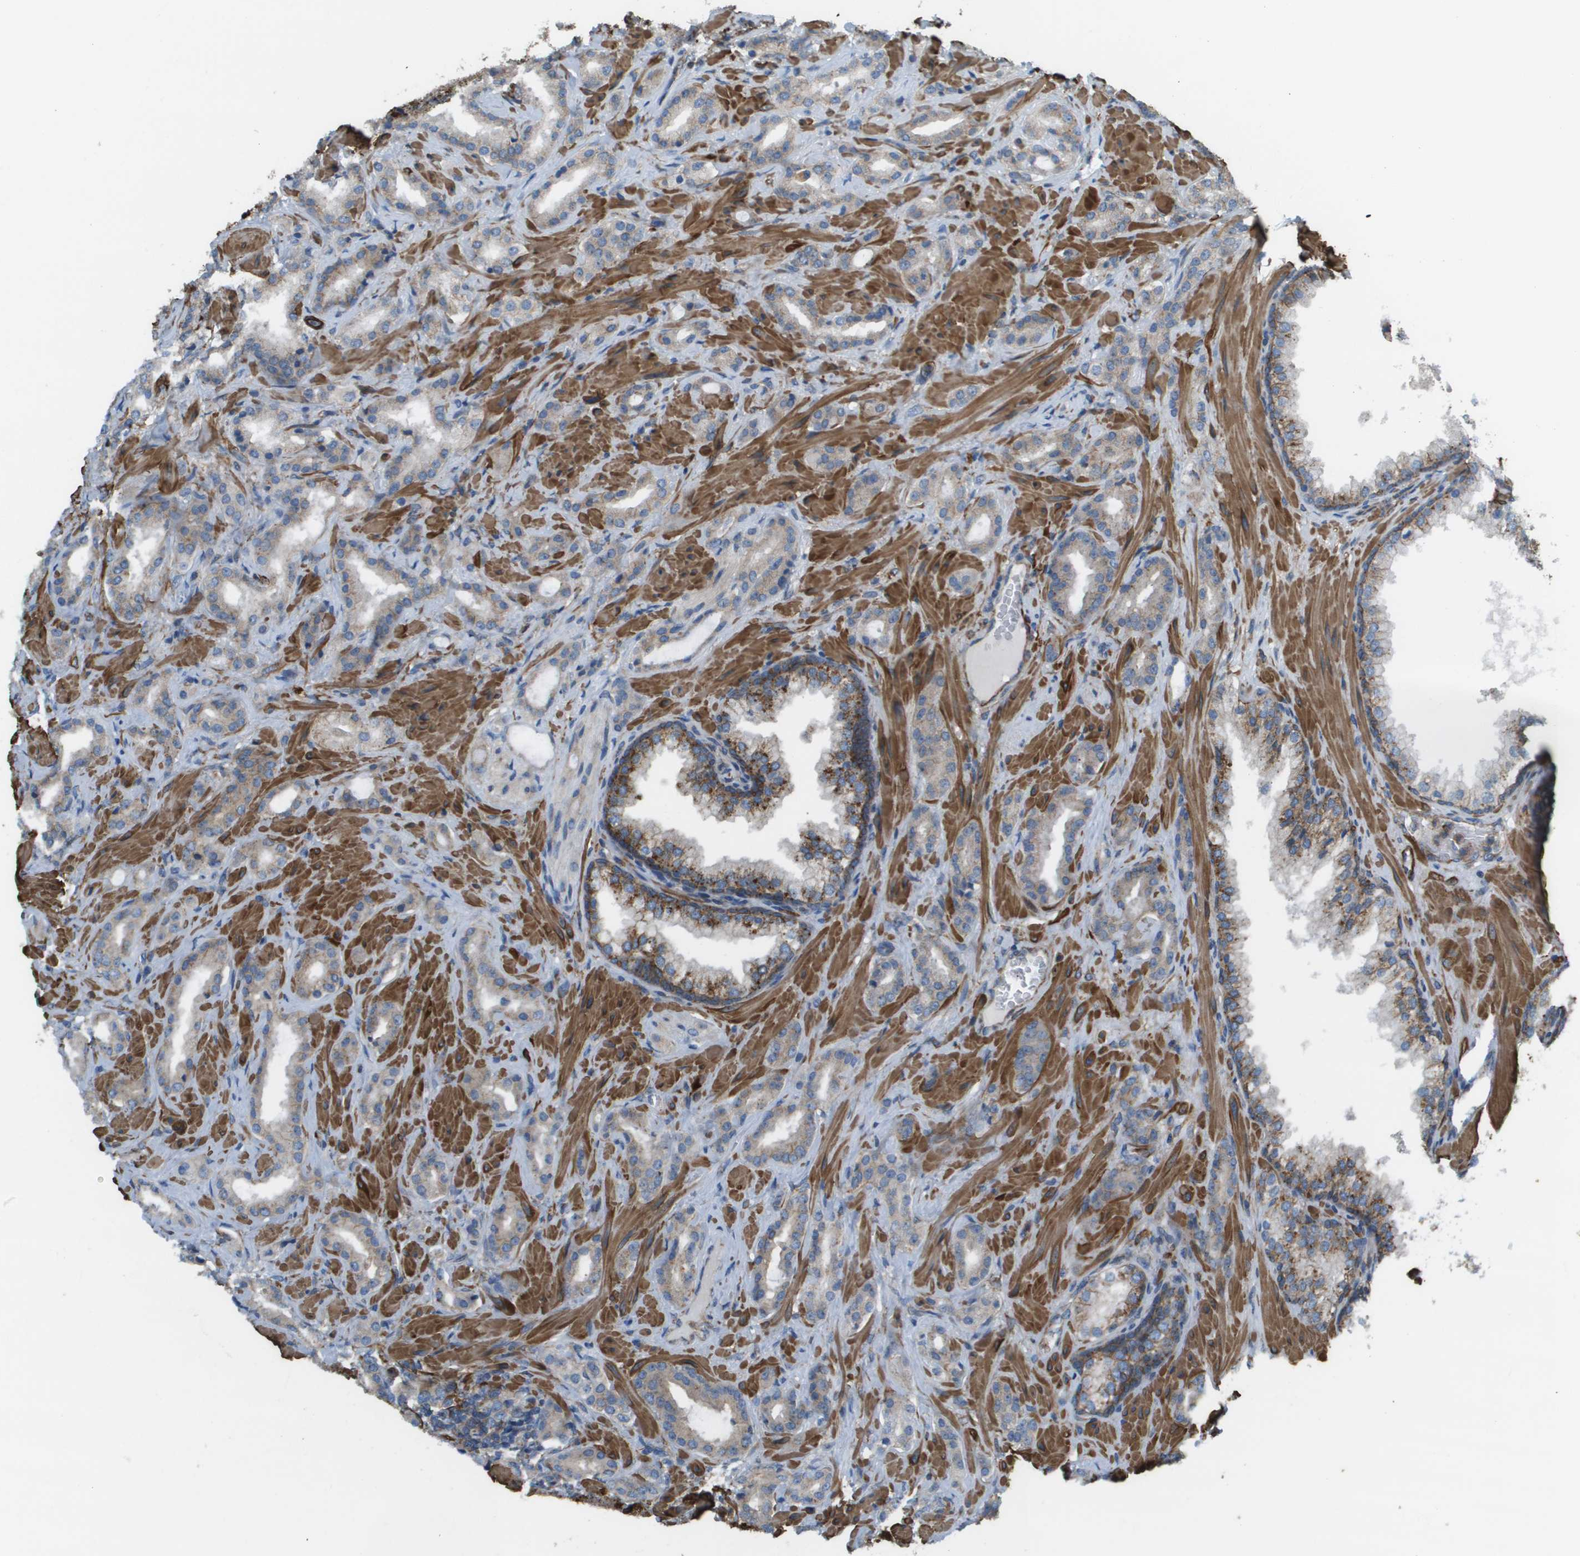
{"staining": {"intensity": "moderate", "quantity": "<25%", "location": "cytoplasmic/membranous"}, "tissue": "prostate cancer", "cell_type": "Tumor cells", "image_type": "cancer", "snomed": [{"axis": "morphology", "description": "Adenocarcinoma, High grade"}, {"axis": "topography", "description": "Prostate"}], "caption": "Tumor cells exhibit low levels of moderate cytoplasmic/membranous positivity in approximately <25% of cells in human adenocarcinoma (high-grade) (prostate).", "gene": "MYH11", "patient": {"sex": "male", "age": 64}}